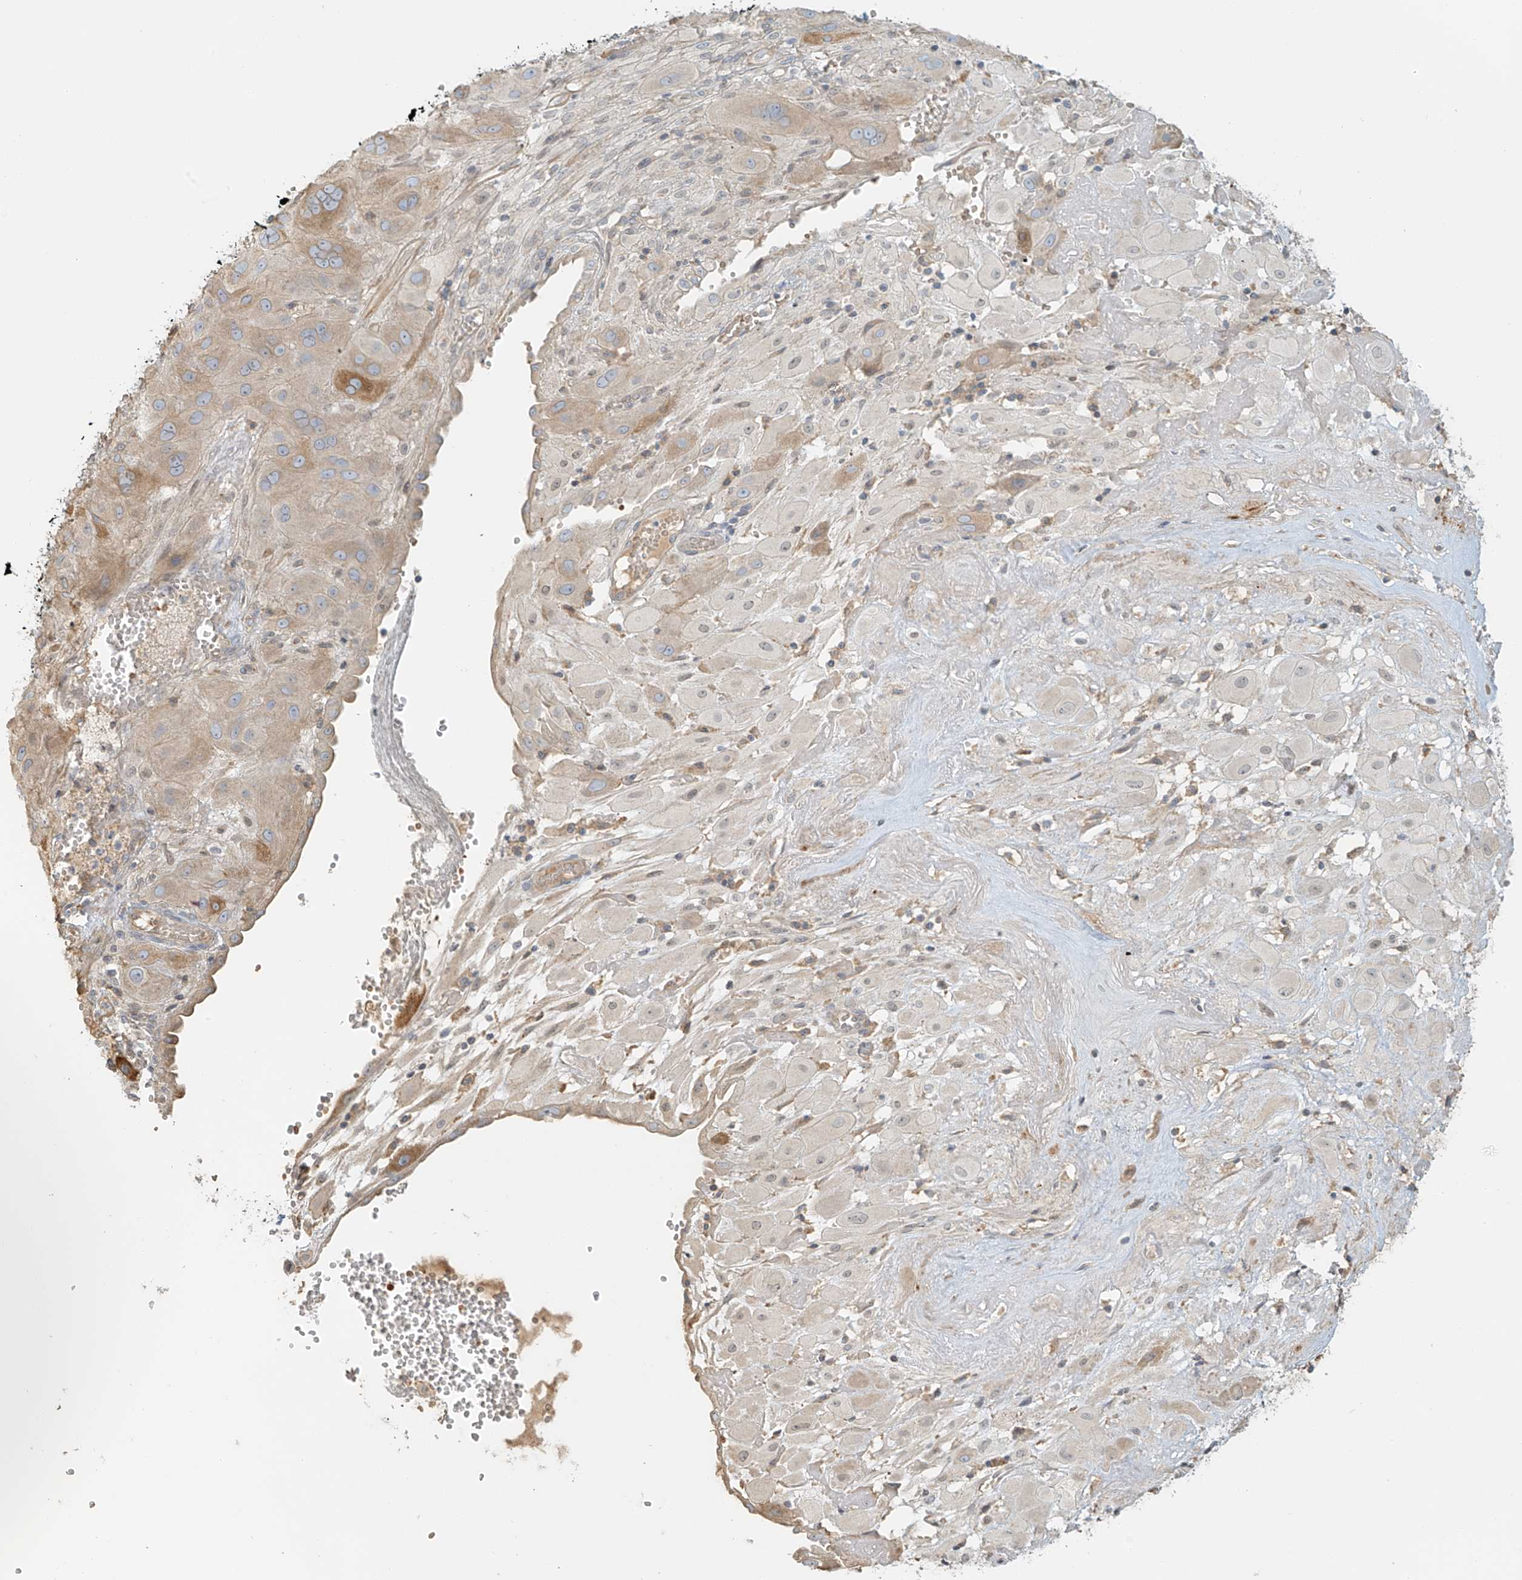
{"staining": {"intensity": "moderate", "quantity": "<25%", "location": "cytoplasmic/membranous"}, "tissue": "cervical cancer", "cell_type": "Tumor cells", "image_type": "cancer", "snomed": [{"axis": "morphology", "description": "Squamous cell carcinoma, NOS"}, {"axis": "topography", "description": "Cervix"}], "caption": "Tumor cells exhibit low levels of moderate cytoplasmic/membranous positivity in about <25% of cells in human squamous cell carcinoma (cervical). Nuclei are stained in blue.", "gene": "UPK1B", "patient": {"sex": "female", "age": 34}}